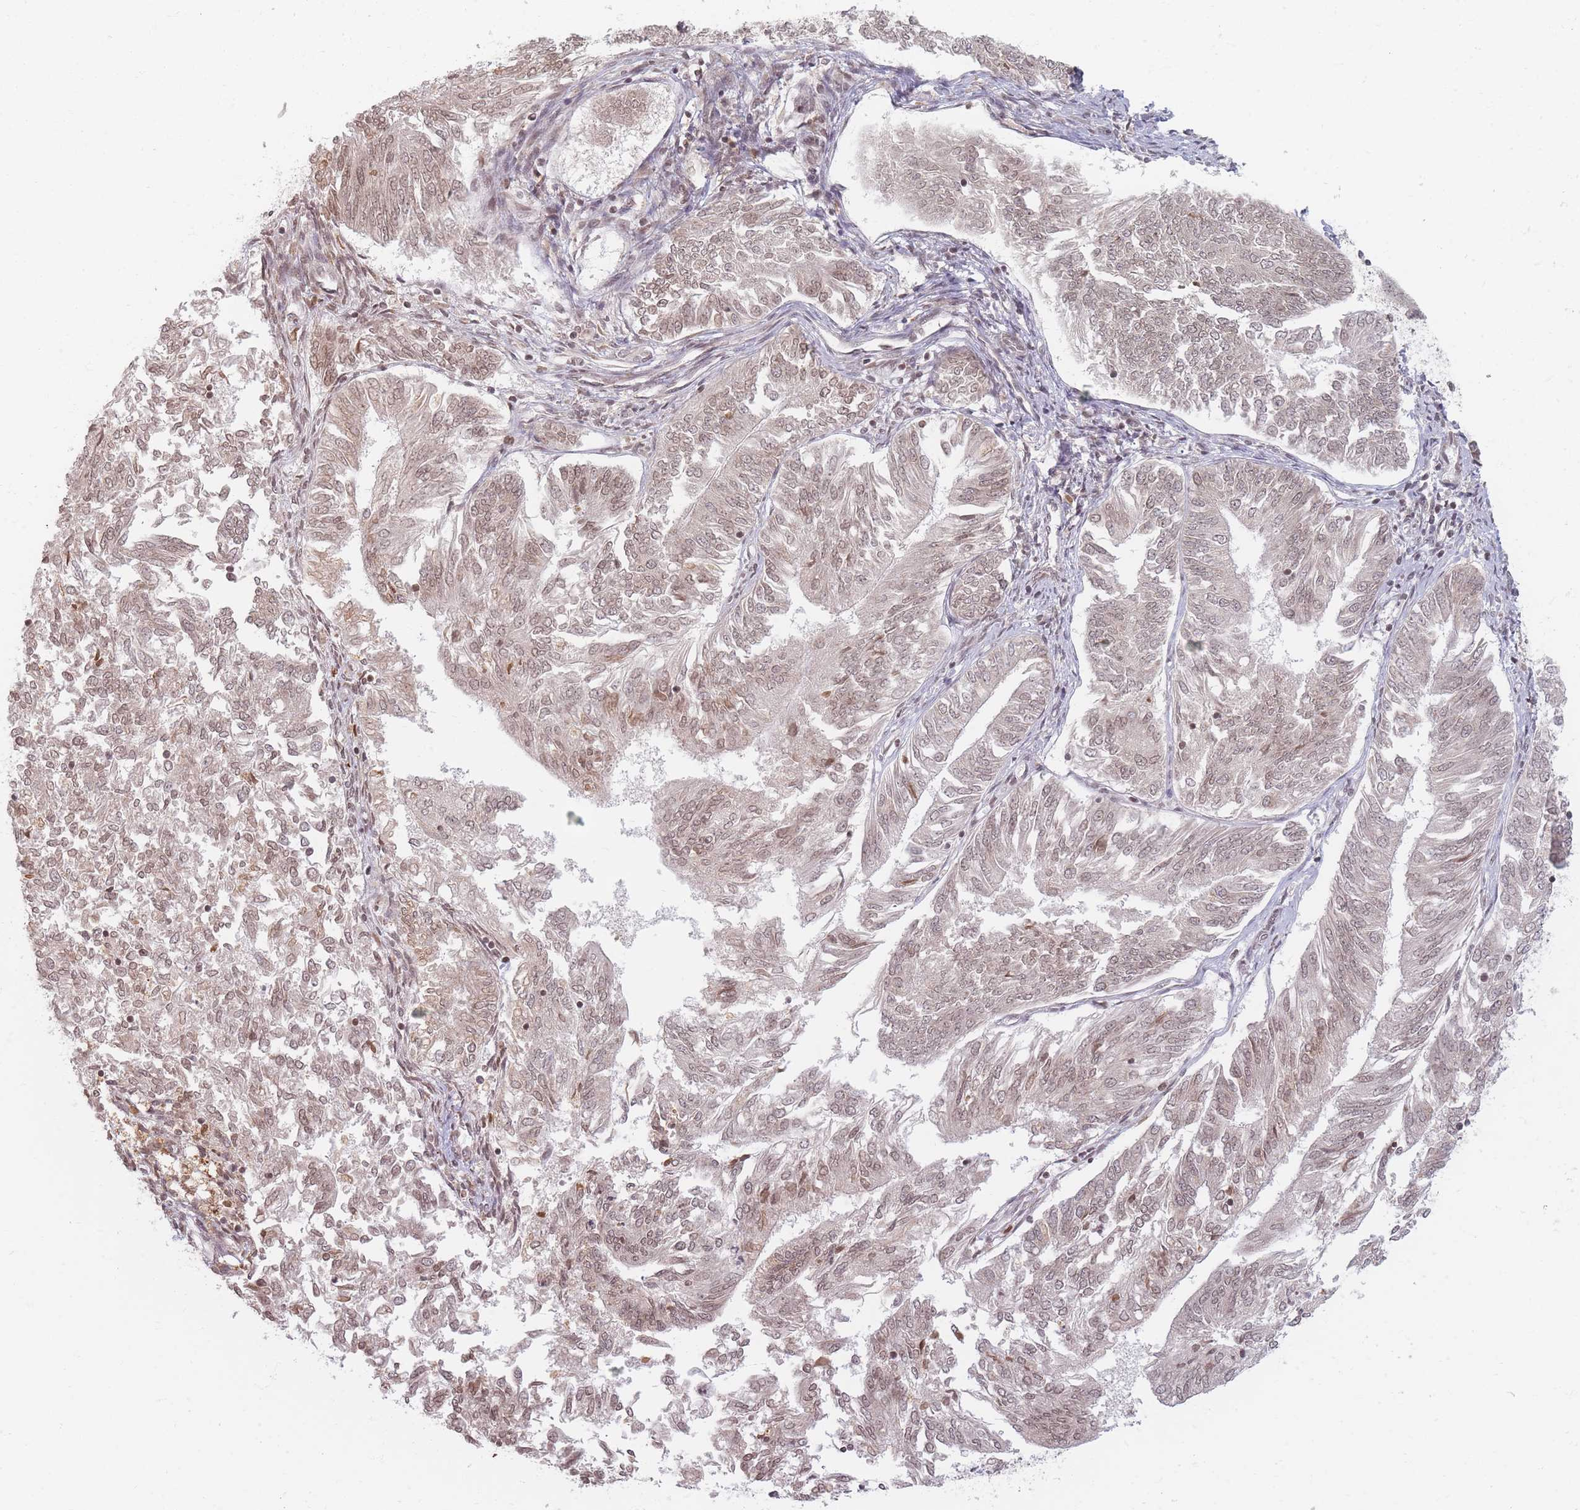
{"staining": {"intensity": "weak", "quantity": ">75%", "location": "cytoplasmic/membranous,nuclear"}, "tissue": "endometrial cancer", "cell_type": "Tumor cells", "image_type": "cancer", "snomed": [{"axis": "morphology", "description": "Adenocarcinoma, NOS"}, {"axis": "topography", "description": "Endometrium"}], "caption": "About >75% of tumor cells in human adenocarcinoma (endometrial) demonstrate weak cytoplasmic/membranous and nuclear protein positivity as visualized by brown immunohistochemical staining.", "gene": "SPATA45", "patient": {"sex": "female", "age": 58}}